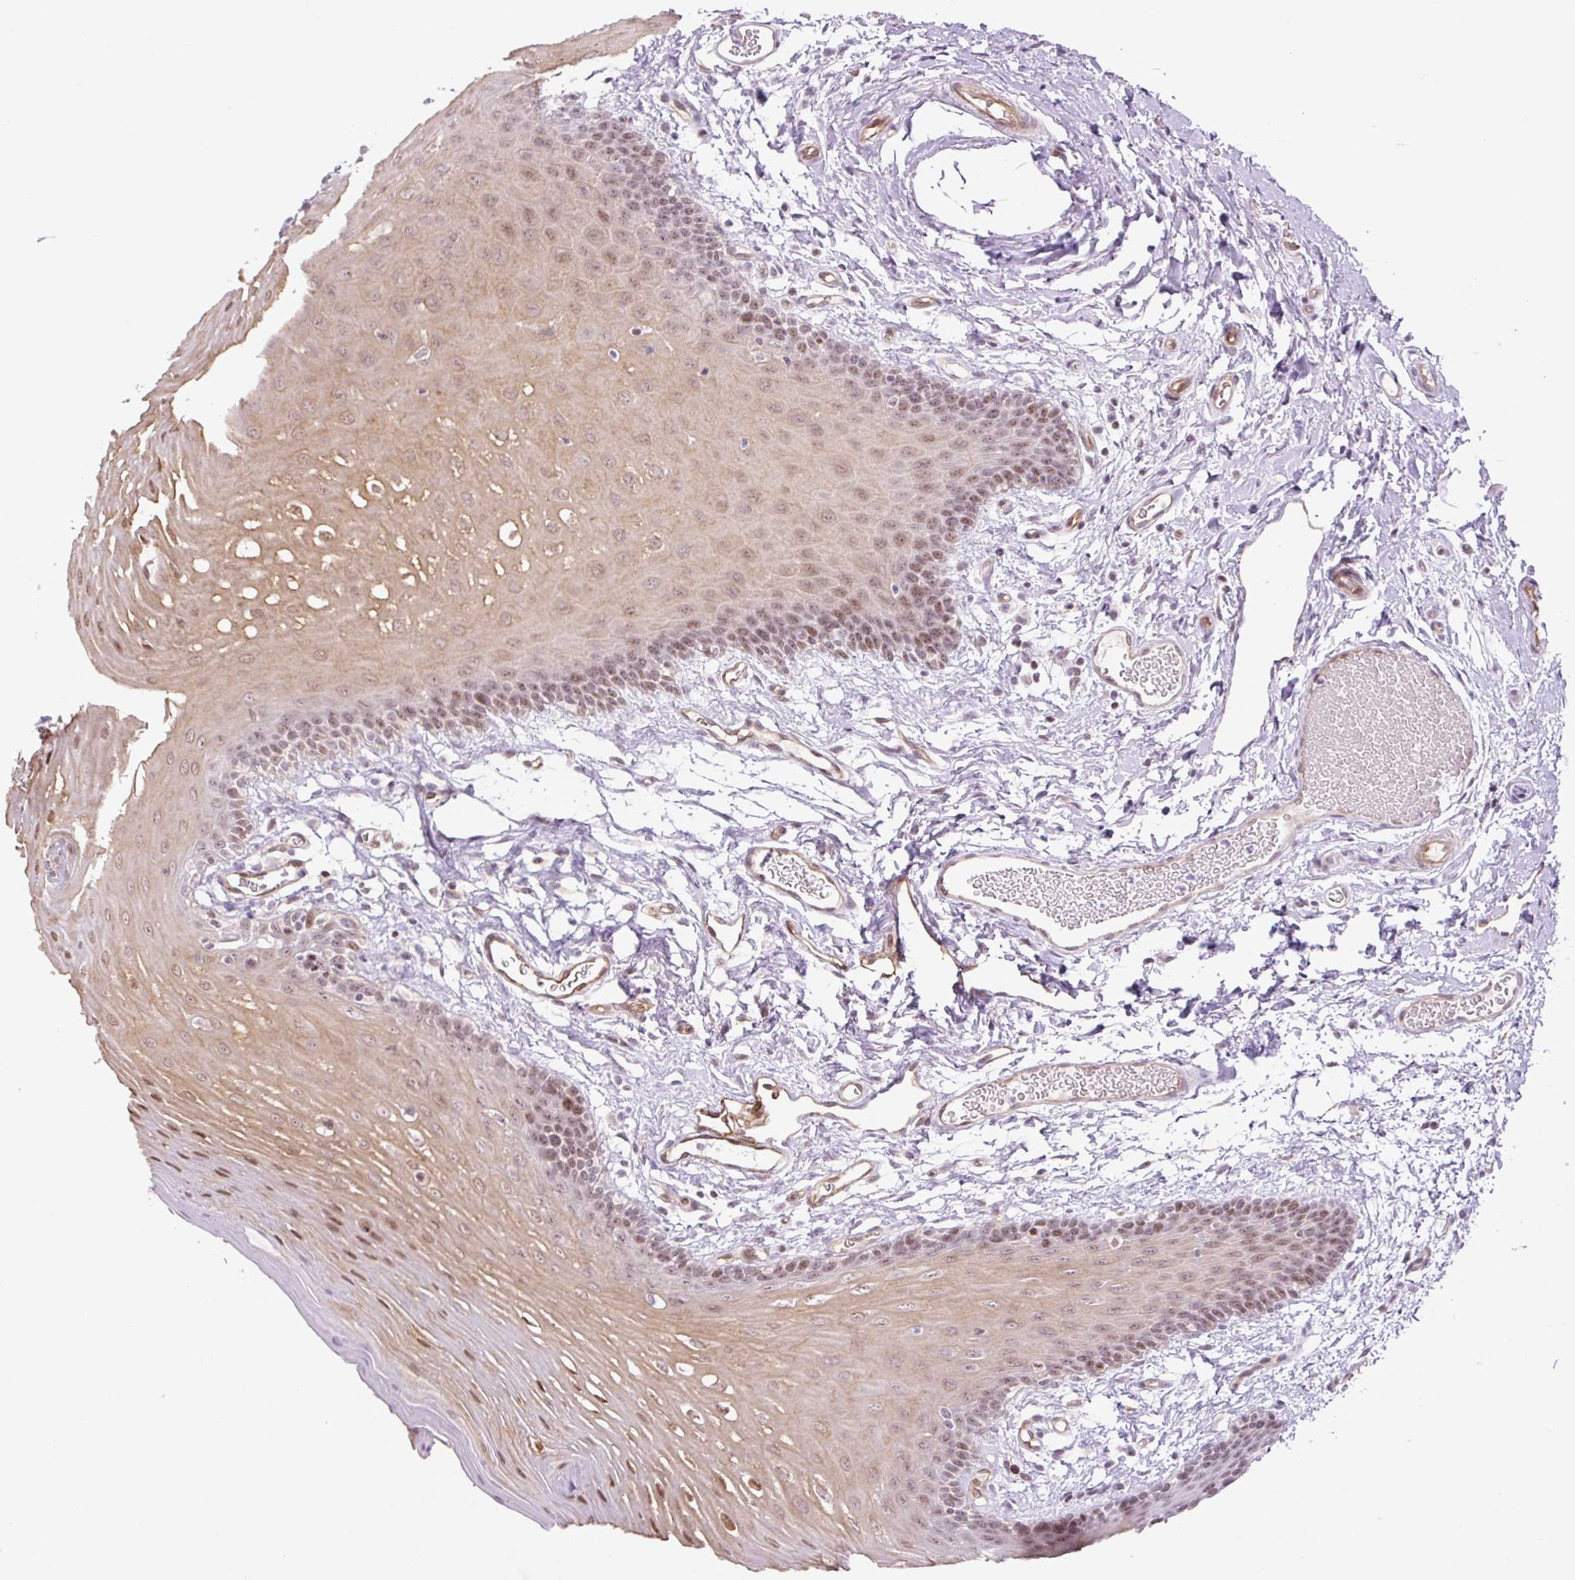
{"staining": {"intensity": "moderate", "quantity": "25%-75%", "location": "cytoplasmic/membranous,nuclear"}, "tissue": "oral mucosa", "cell_type": "Squamous epithelial cells", "image_type": "normal", "snomed": [{"axis": "morphology", "description": "Normal tissue, NOS"}, {"axis": "topography", "description": "Oral tissue"}, {"axis": "topography", "description": "Tounge, NOS"}], "caption": "Normal oral mucosa shows moderate cytoplasmic/membranous,nuclear expression in approximately 25%-75% of squamous epithelial cells, visualized by immunohistochemistry.", "gene": "ENSG00000268750", "patient": {"sex": "female", "age": 60}}